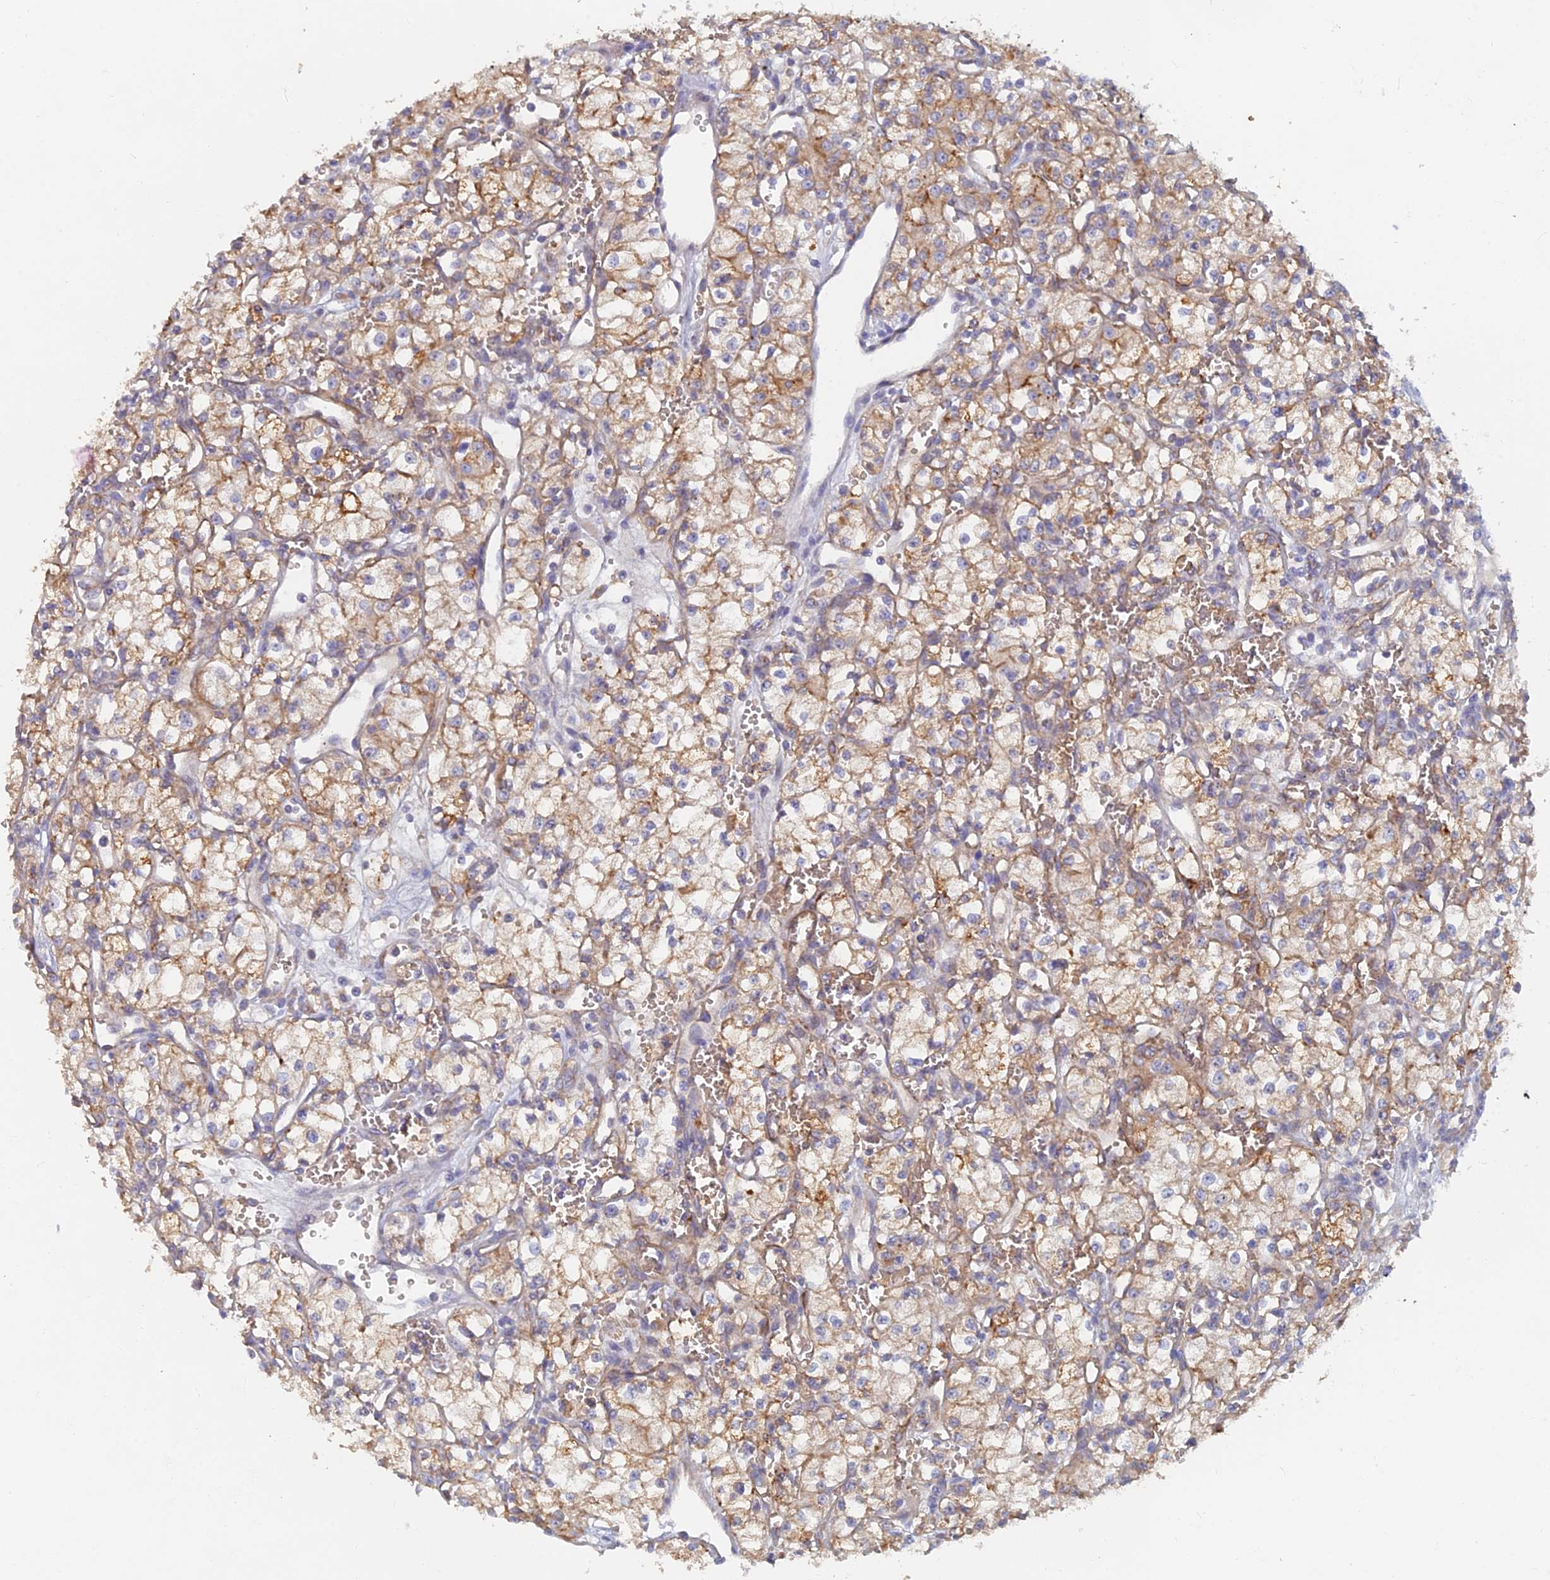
{"staining": {"intensity": "weak", "quantity": ">75%", "location": "cytoplasmic/membranous"}, "tissue": "renal cancer", "cell_type": "Tumor cells", "image_type": "cancer", "snomed": [{"axis": "morphology", "description": "Adenocarcinoma, NOS"}, {"axis": "topography", "description": "Kidney"}], "caption": "Immunohistochemical staining of renal adenocarcinoma reveals low levels of weak cytoplasmic/membranous positivity in approximately >75% of tumor cells.", "gene": "ARRDC1", "patient": {"sex": "male", "age": 59}}